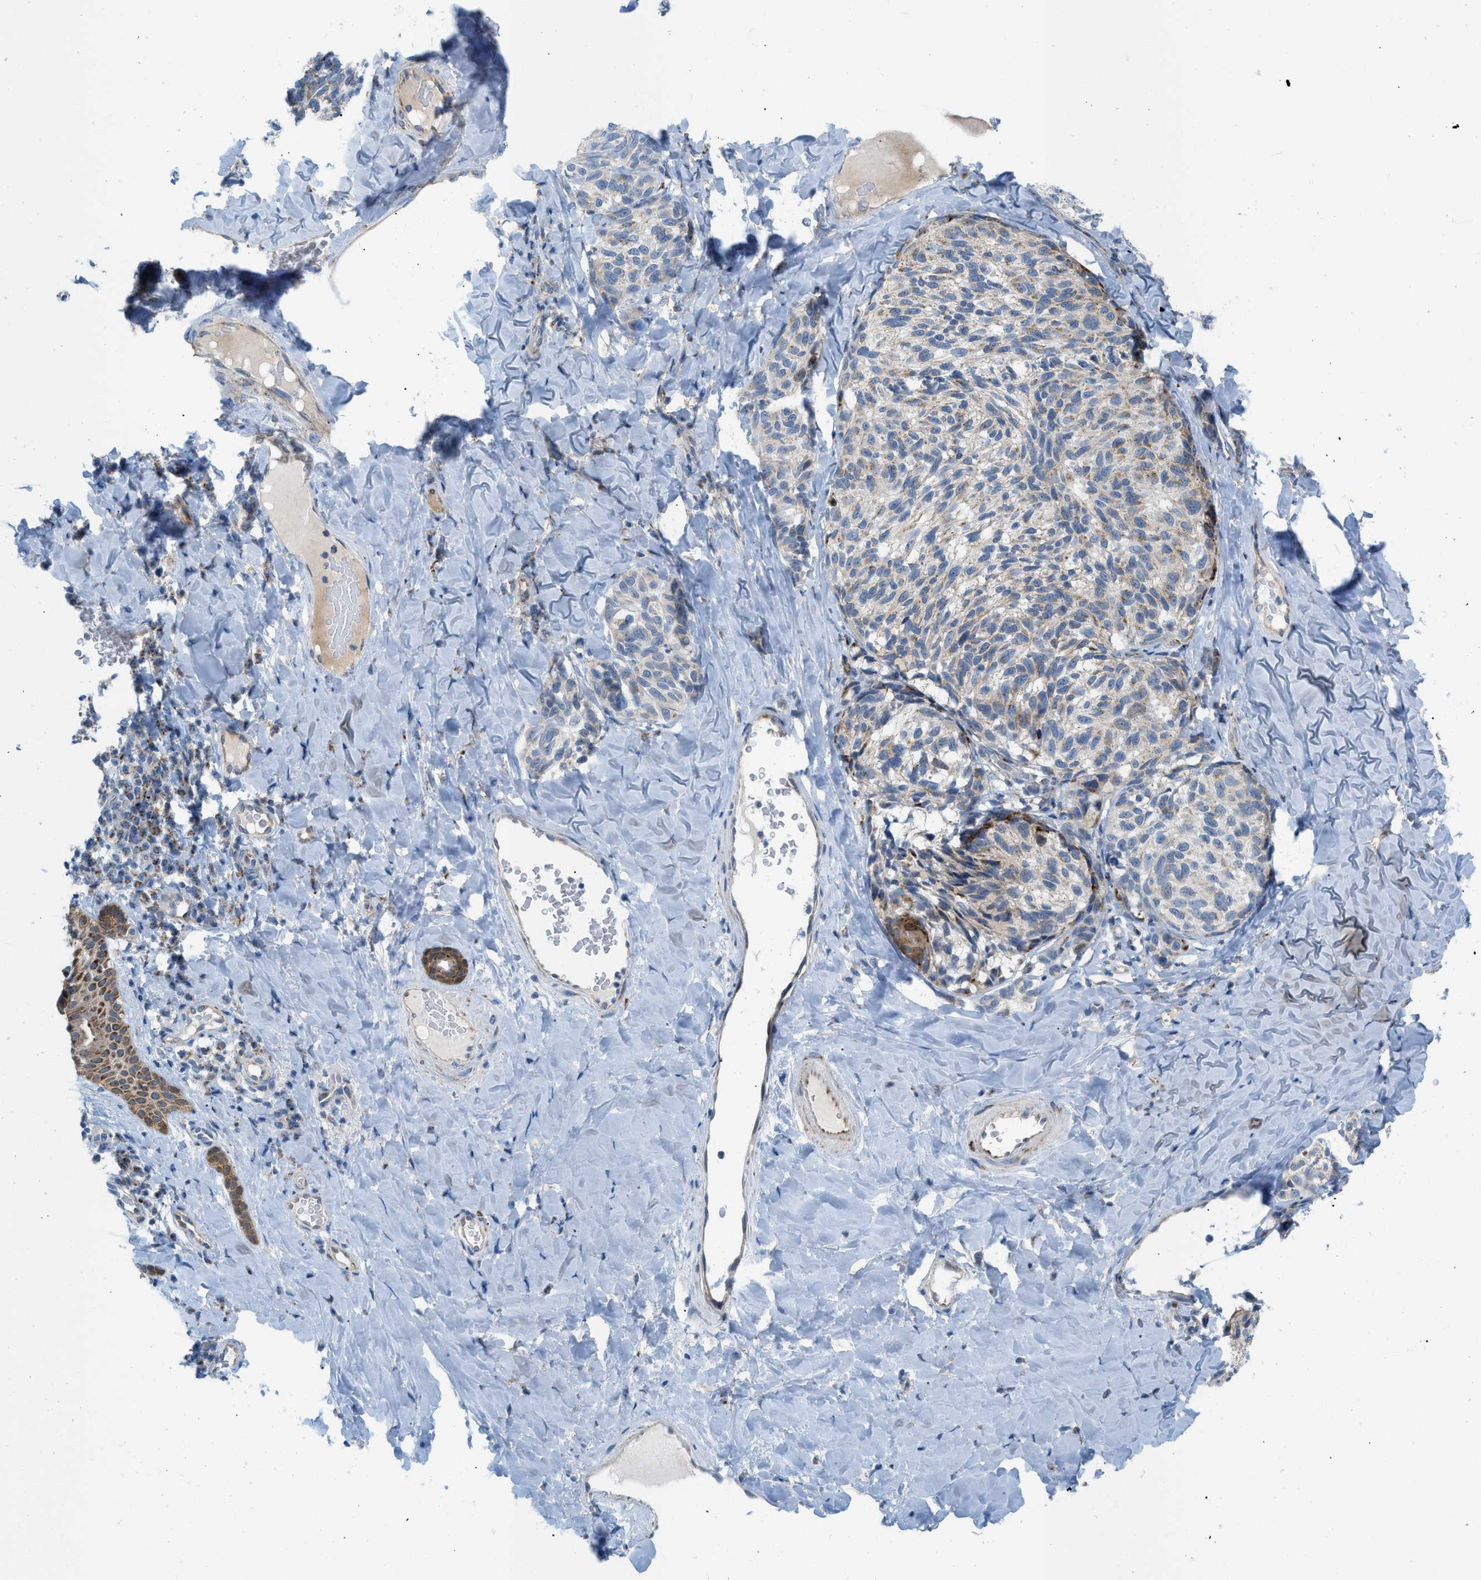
{"staining": {"intensity": "weak", "quantity": "25%-75%", "location": "cytoplasmic/membranous"}, "tissue": "melanoma", "cell_type": "Tumor cells", "image_type": "cancer", "snomed": [{"axis": "morphology", "description": "Malignant melanoma, NOS"}, {"axis": "topography", "description": "Skin"}], "caption": "A high-resolution micrograph shows immunohistochemistry staining of malignant melanoma, which displays weak cytoplasmic/membranous expression in approximately 25%-75% of tumor cells.", "gene": "RBBP9", "patient": {"sex": "female", "age": 73}}